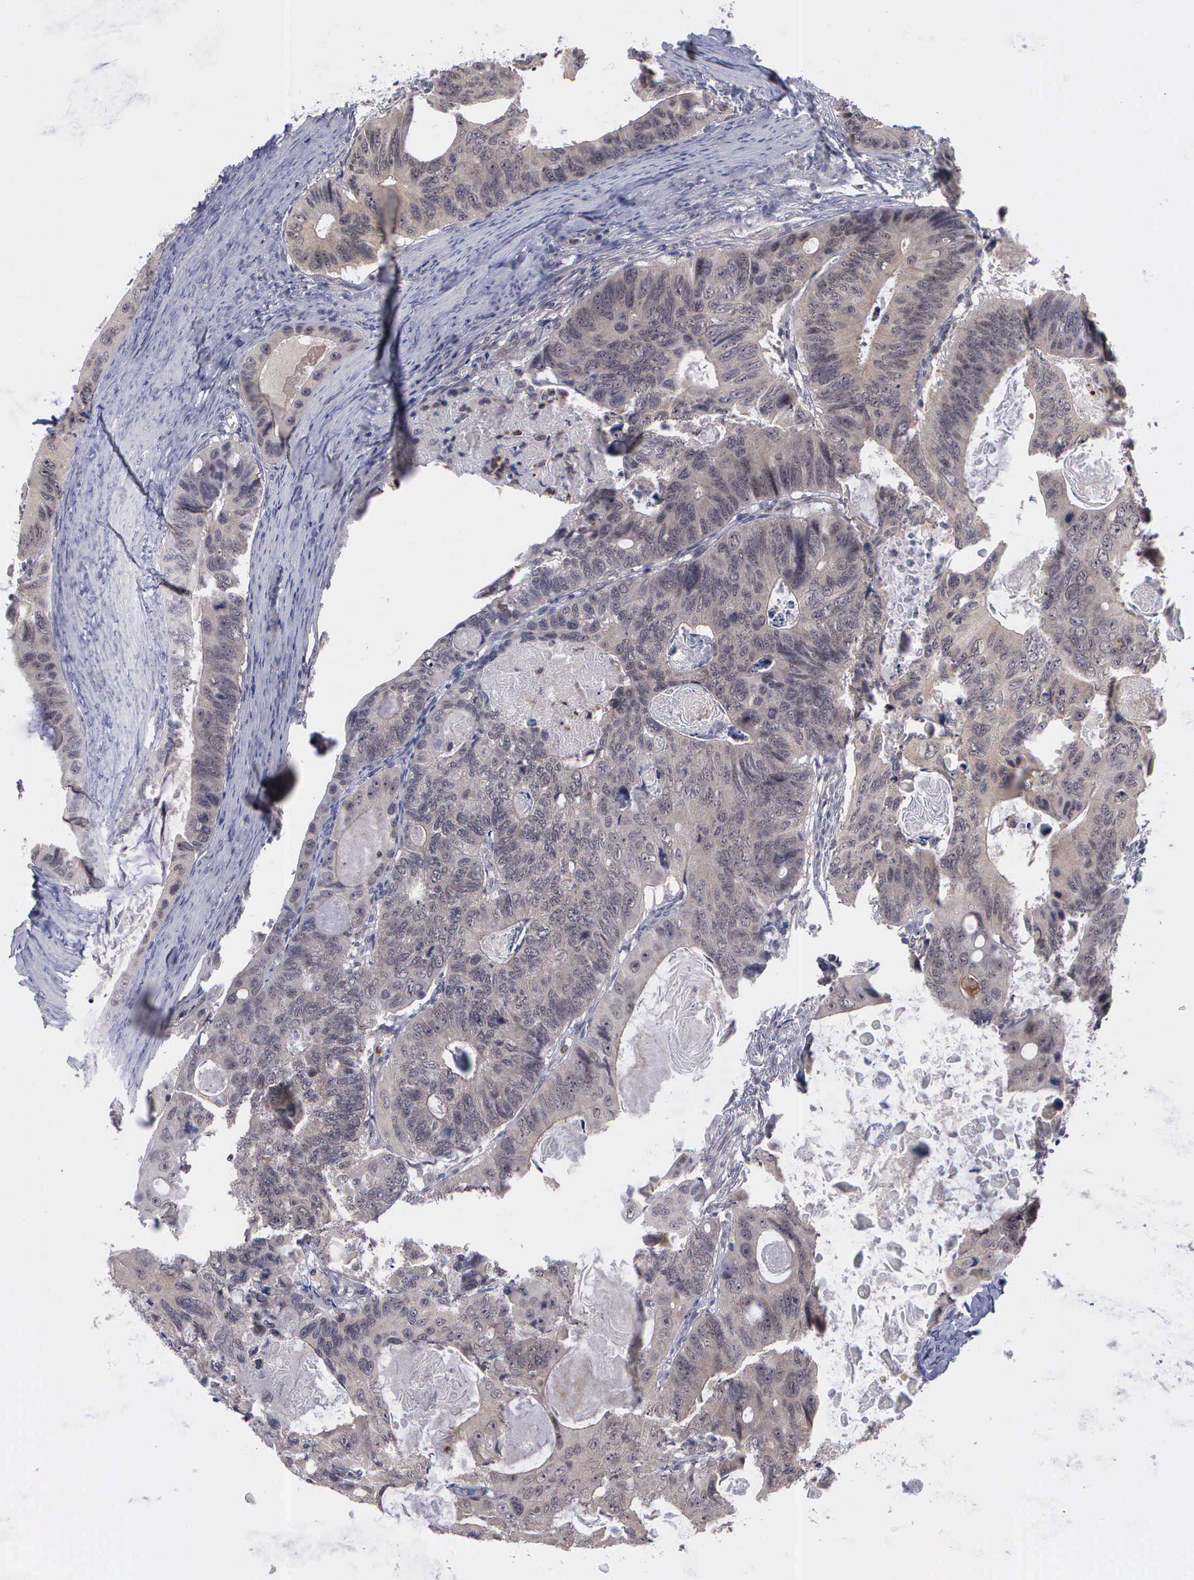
{"staining": {"intensity": "weak", "quantity": ">75%", "location": "cytoplasmic/membranous,nuclear"}, "tissue": "colorectal cancer", "cell_type": "Tumor cells", "image_type": "cancer", "snomed": [{"axis": "morphology", "description": "Adenocarcinoma, NOS"}, {"axis": "topography", "description": "Colon"}], "caption": "An IHC micrograph of tumor tissue is shown. Protein staining in brown labels weak cytoplasmic/membranous and nuclear positivity in colorectal adenocarcinoma within tumor cells.", "gene": "MAP3K9", "patient": {"sex": "female", "age": 55}}